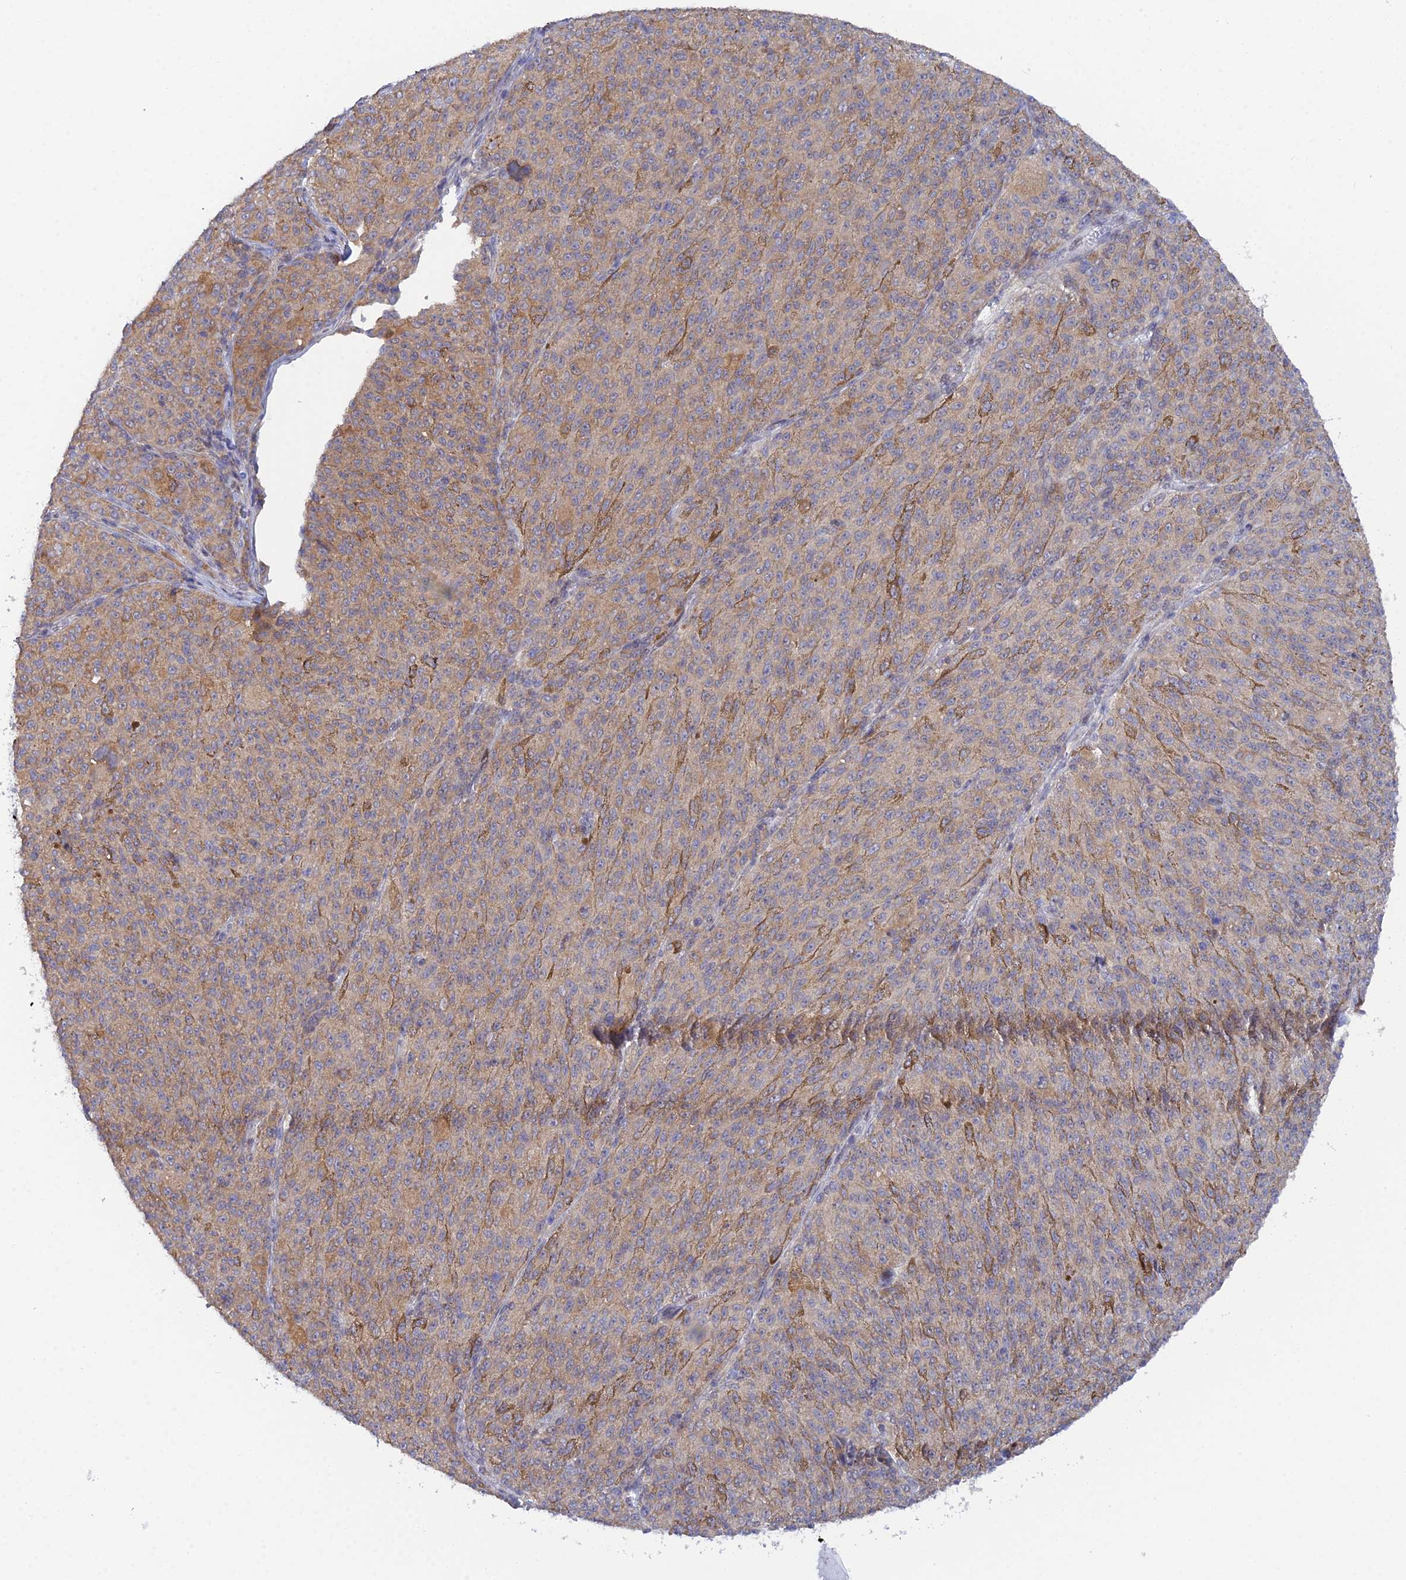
{"staining": {"intensity": "weak", "quantity": ">75%", "location": "cytoplasmic/membranous"}, "tissue": "melanoma", "cell_type": "Tumor cells", "image_type": "cancer", "snomed": [{"axis": "morphology", "description": "Malignant melanoma, NOS"}, {"axis": "topography", "description": "Skin"}], "caption": "Malignant melanoma tissue exhibits weak cytoplasmic/membranous expression in approximately >75% of tumor cells, visualized by immunohistochemistry.", "gene": "ELOA2", "patient": {"sex": "female", "age": 52}}